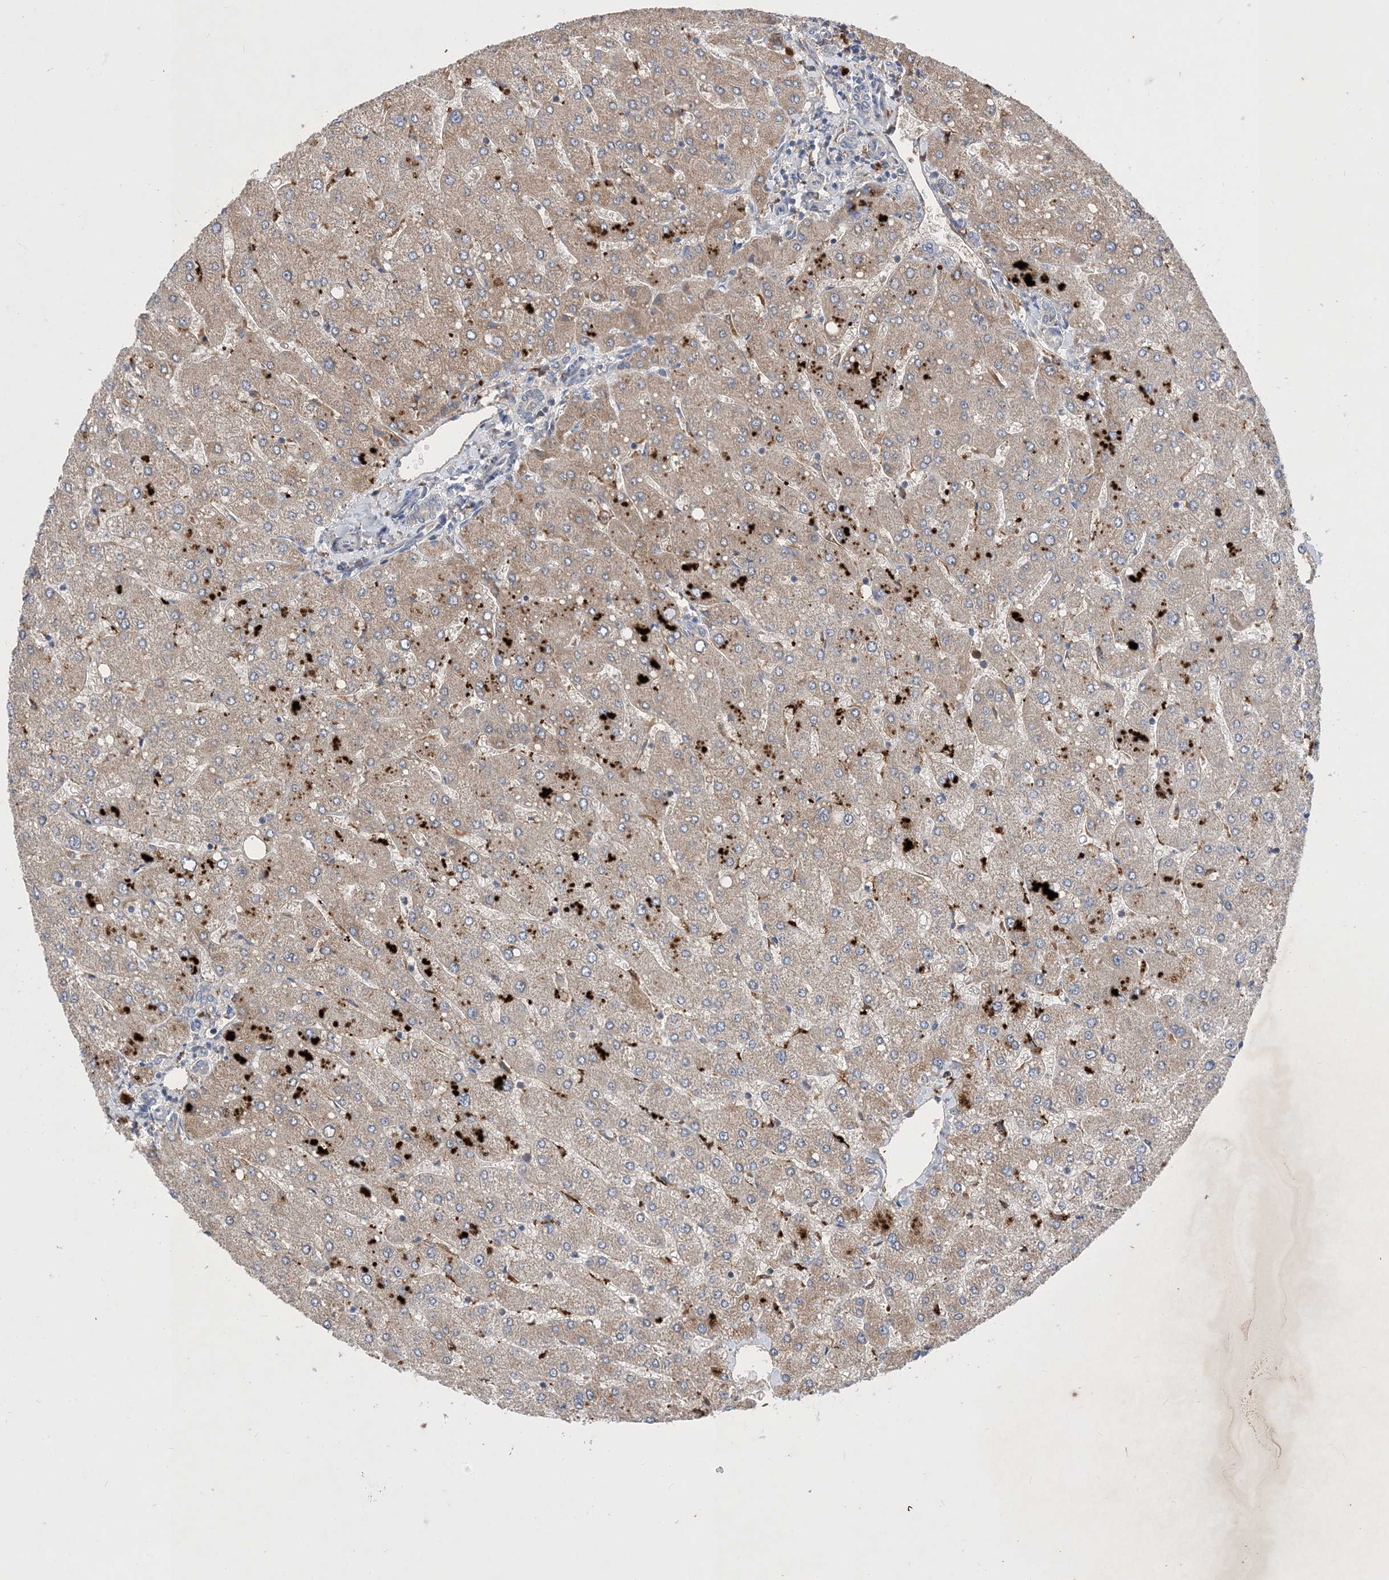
{"staining": {"intensity": "negative", "quantity": "none", "location": "none"}, "tissue": "liver", "cell_type": "Cholangiocytes", "image_type": "normal", "snomed": [{"axis": "morphology", "description": "Normal tissue, NOS"}, {"axis": "topography", "description": "Liver"}], "caption": "This is a image of immunohistochemistry staining of unremarkable liver, which shows no positivity in cholangiocytes.", "gene": "STK19", "patient": {"sex": "male", "age": 55}}